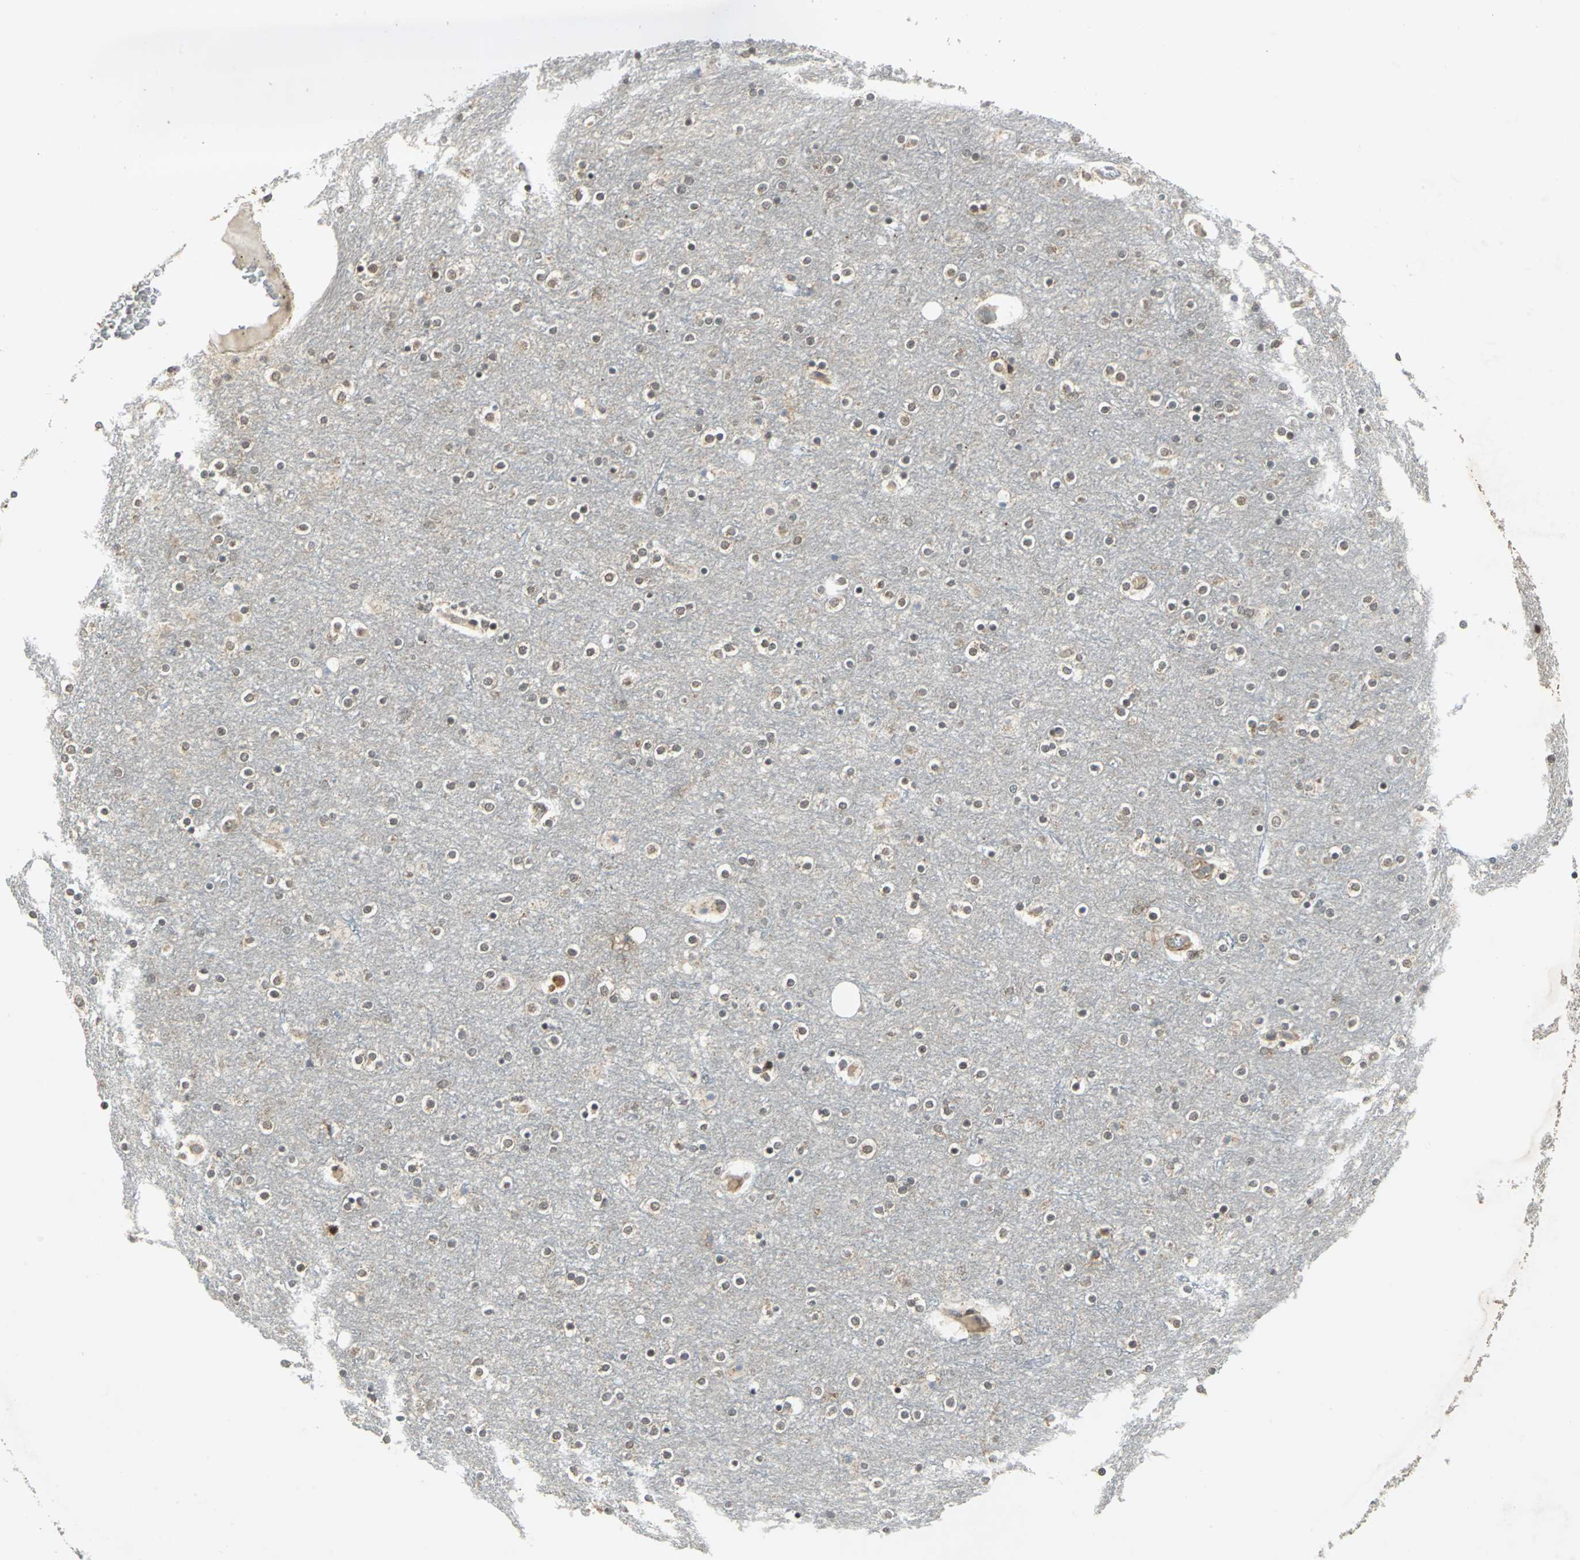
{"staining": {"intensity": "moderate", "quantity": "25%-75%", "location": "nuclear"}, "tissue": "cerebral cortex", "cell_type": "Endothelial cells", "image_type": "normal", "snomed": [{"axis": "morphology", "description": "Normal tissue, NOS"}, {"axis": "topography", "description": "Cerebral cortex"}], "caption": "A medium amount of moderate nuclear staining is seen in approximately 25%-75% of endothelial cells in unremarkable cerebral cortex.", "gene": "PLAGL2", "patient": {"sex": "female", "age": 54}}